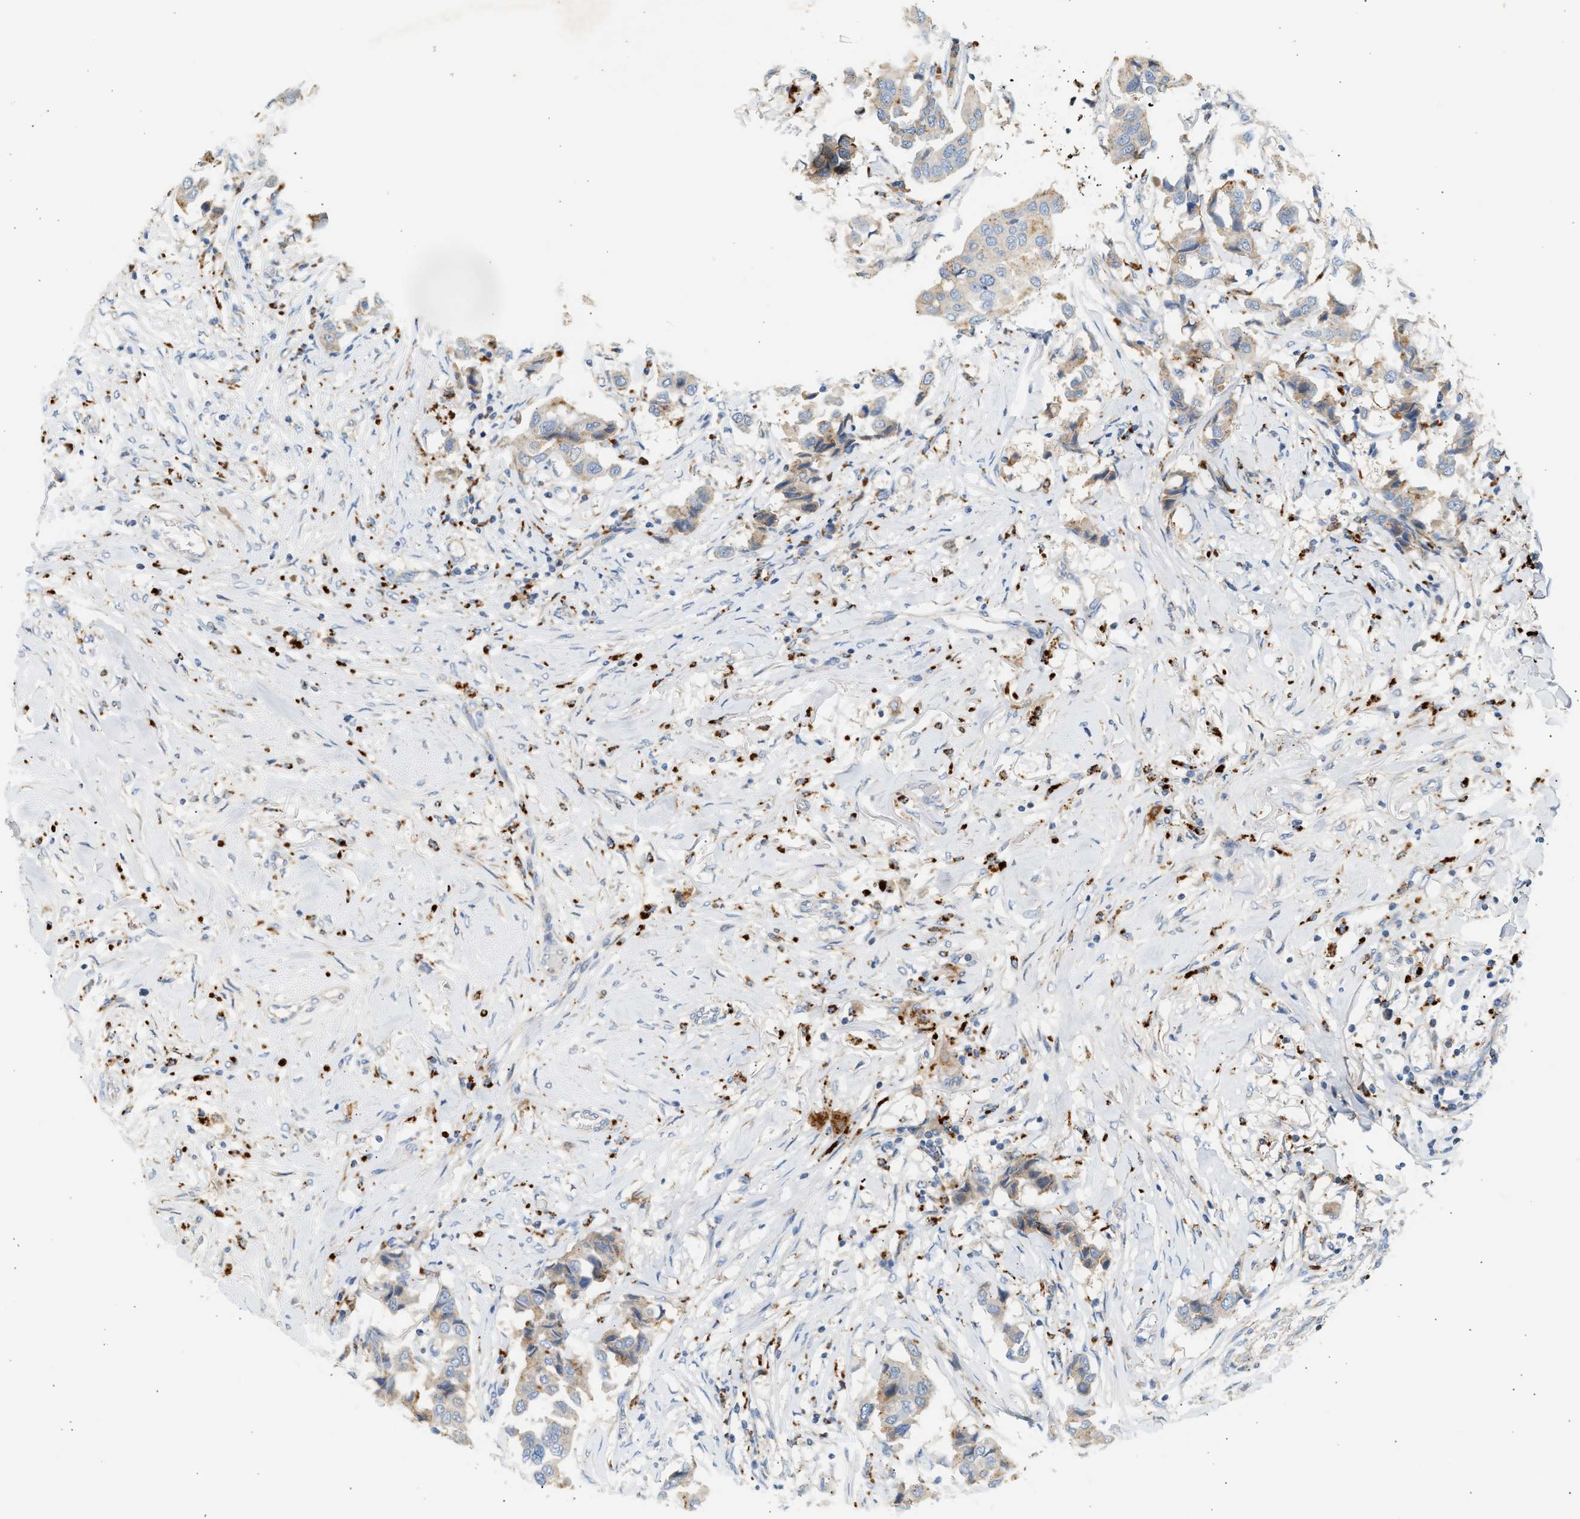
{"staining": {"intensity": "weak", "quantity": "<25%", "location": "cytoplasmic/membranous"}, "tissue": "breast cancer", "cell_type": "Tumor cells", "image_type": "cancer", "snomed": [{"axis": "morphology", "description": "Duct carcinoma"}, {"axis": "topography", "description": "Breast"}], "caption": "High magnification brightfield microscopy of breast cancer stained with DAB (brown) and counterstained with hematoxylin (blue): tumor cells show no significant positivity.", "gene": "ENTHD1", "patient": {"sex": "female", "age": 80}}